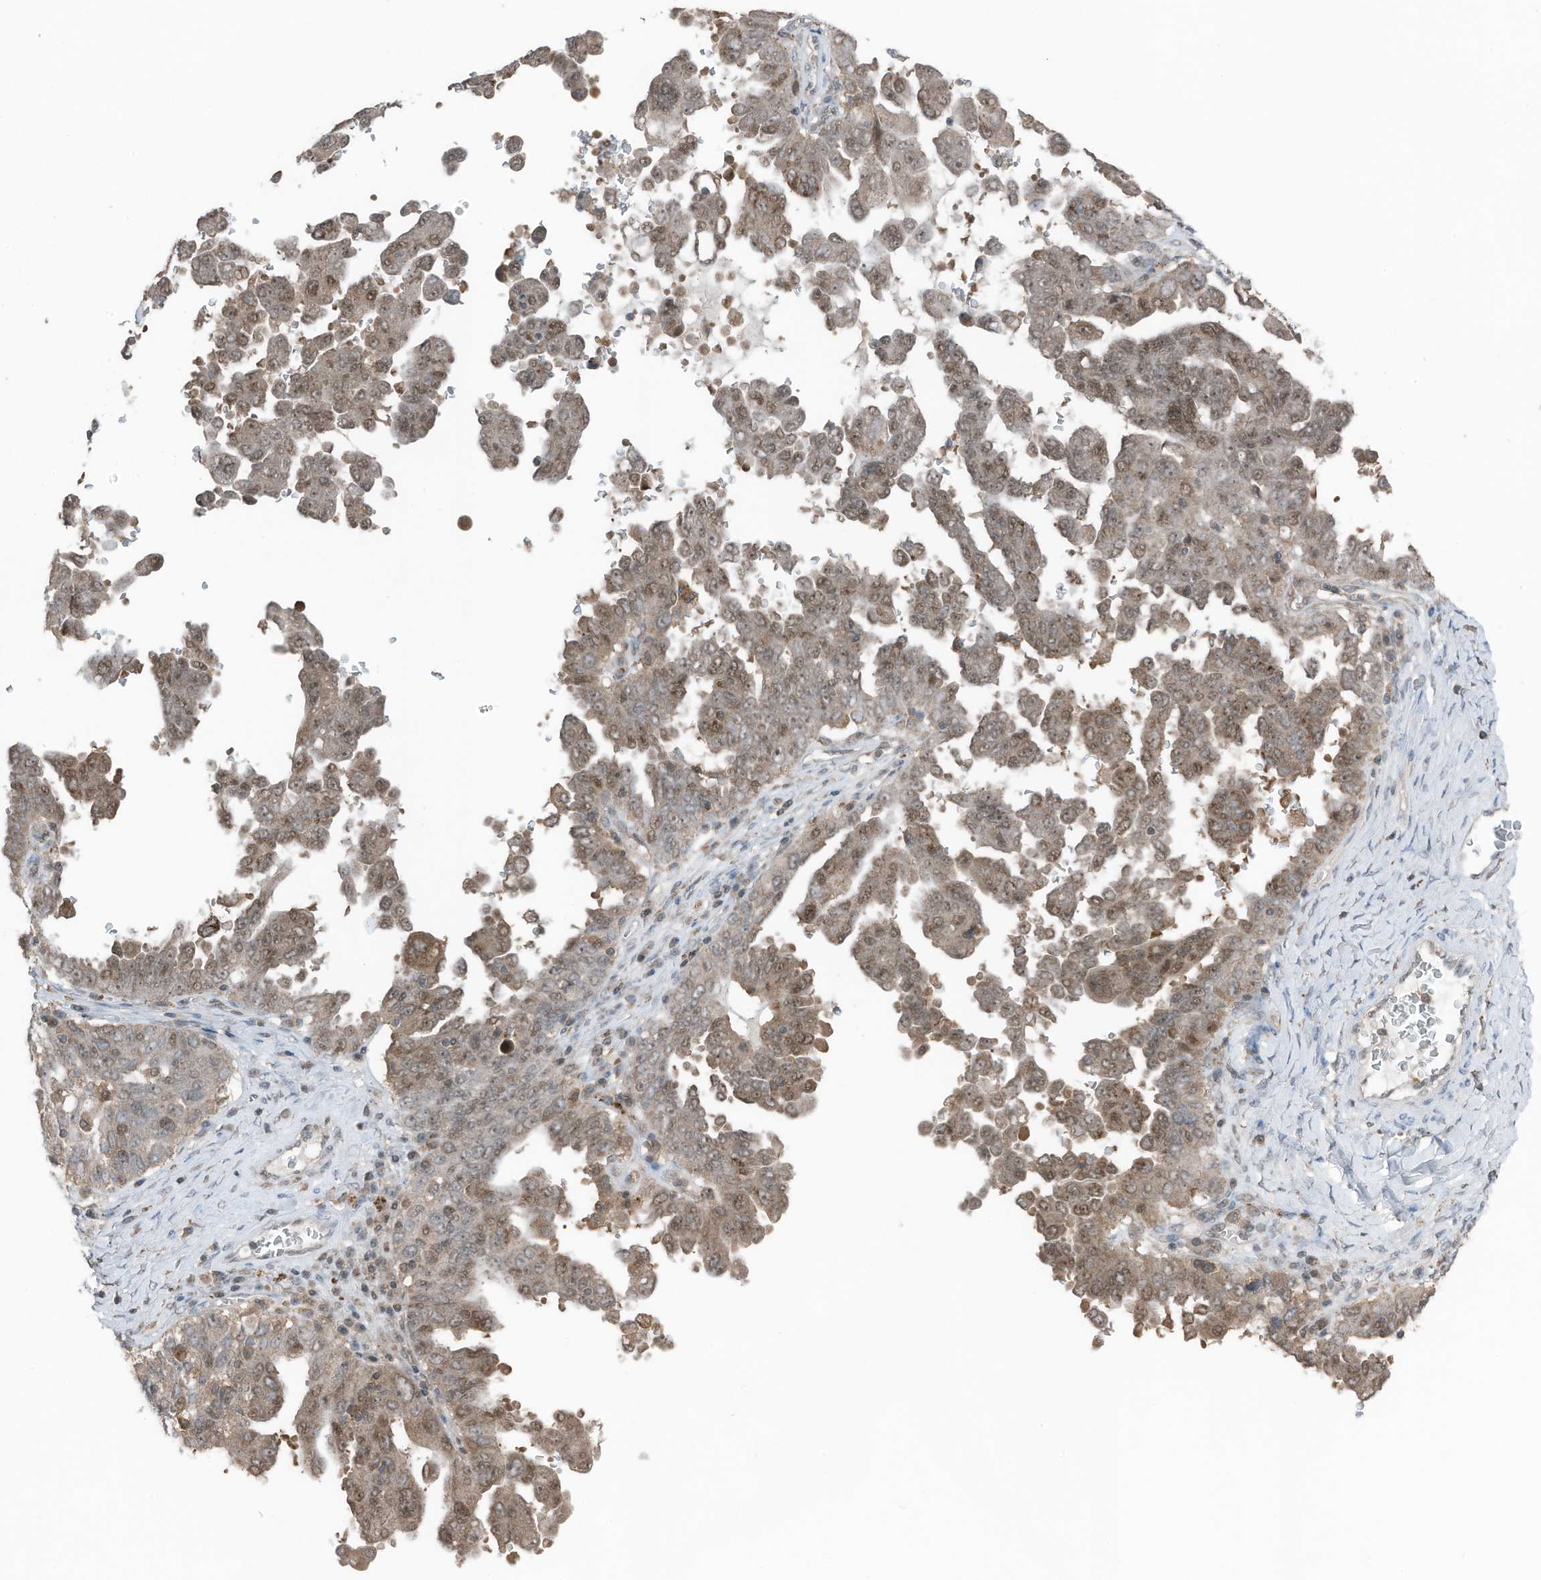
{"staining": {"intensity": "moderate", "quantity": ">75%", "location": "cytoplasmic/membranous,nuclear"}, "tissue": "ovarian cancer", "cell_type": "Tumor cells", "image_type": "cancer", "snomed": [{"axis": "morphology", "description": "Carcinoma, endometroid"}, {"axis": "topography", "description": "Ovary"}], "caption": "Protein staining of ovarian cancer tissue shows moderate cytoplasmic/membranous and nuclear staining in about >75% of tumor cells.", "gene": "TXNDC9", "patient": {"sex": "female", "age": 62}}